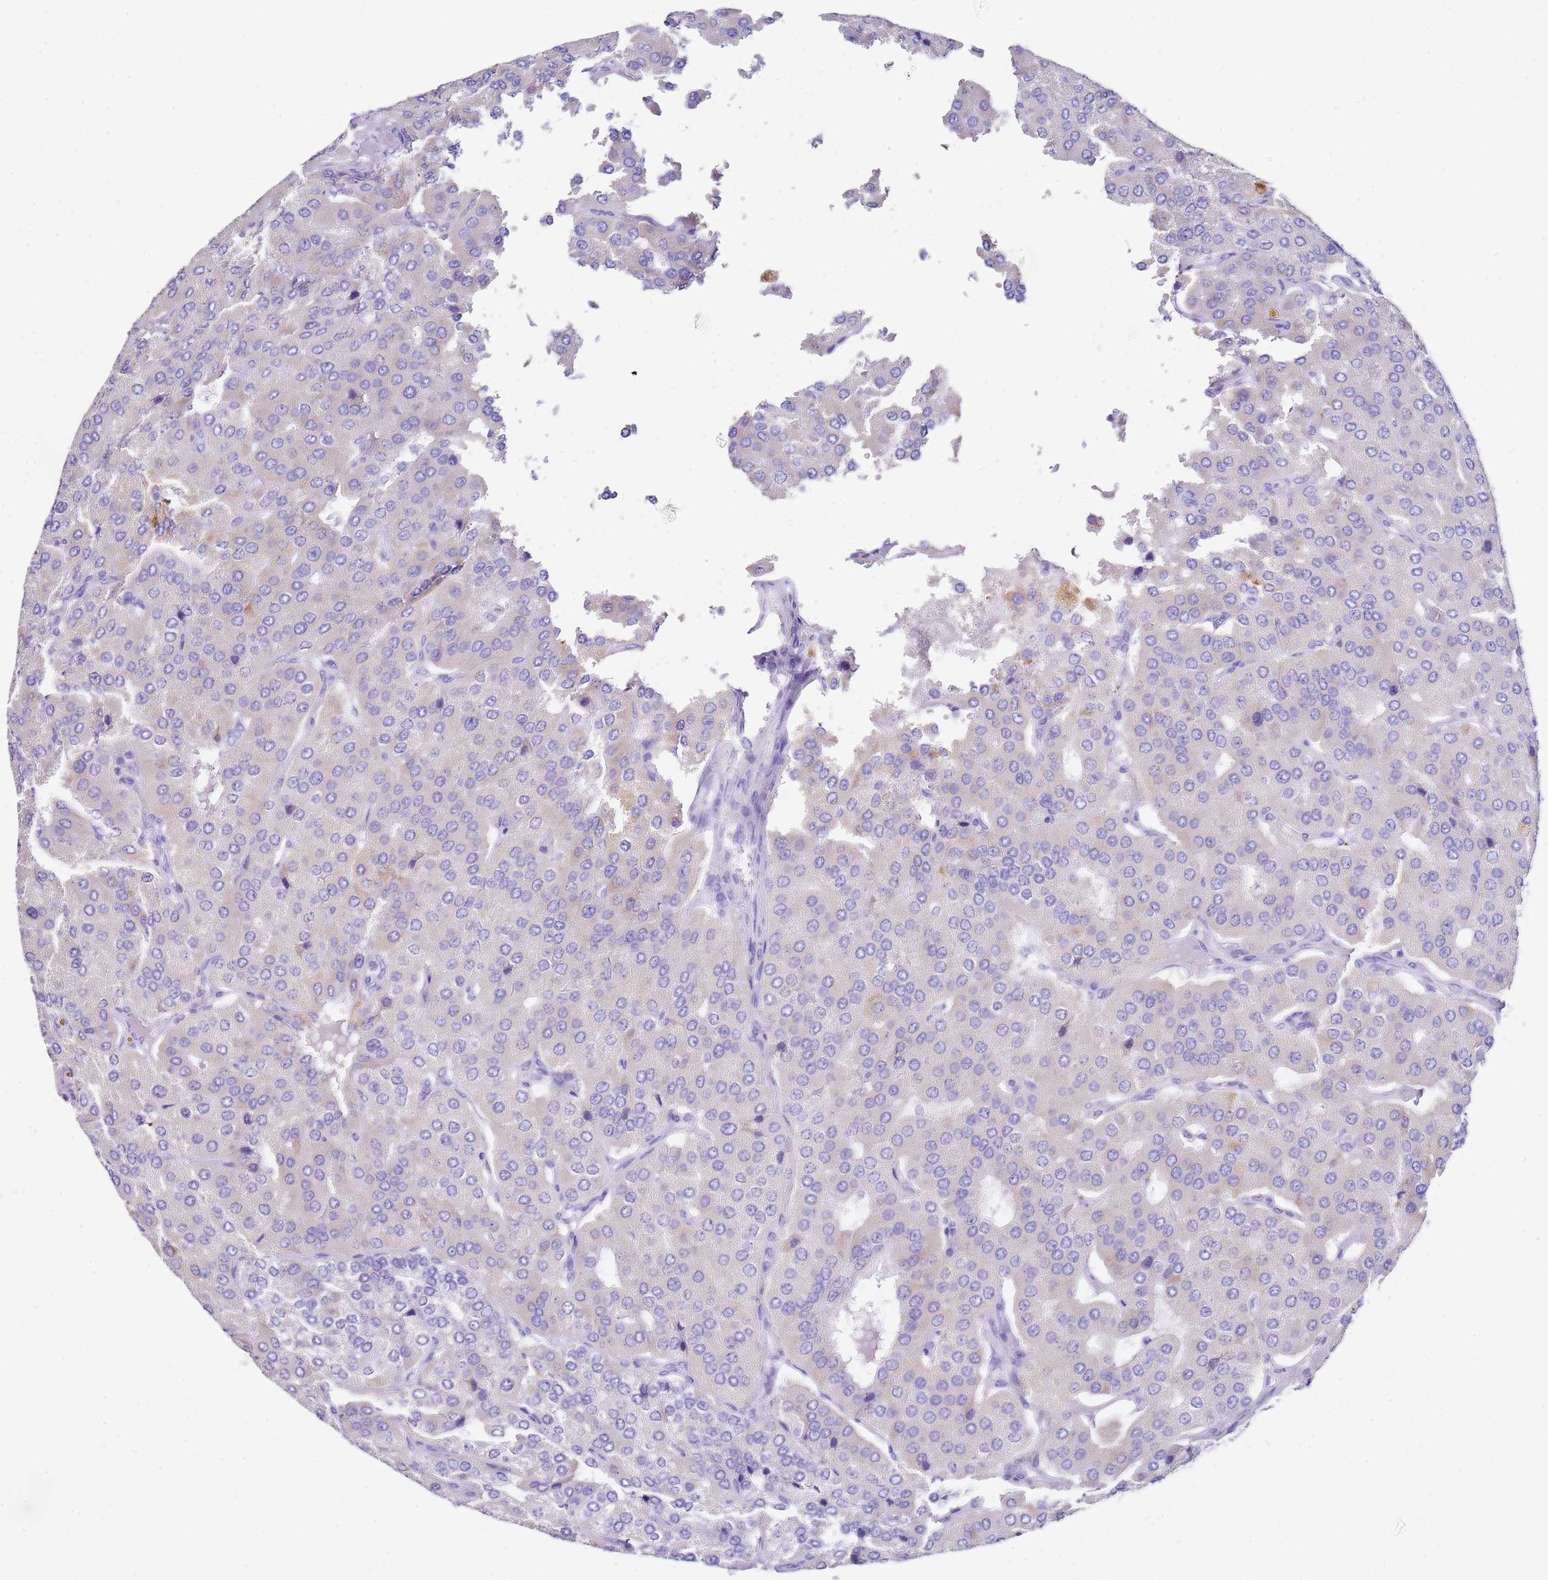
{"staining": {"intensity": "negative", "quantity": "none", "location": "none"}, "tissue": "parathyroid gland", "cell_type": "Glandular cells", "image_type": "normal", "snomed": [{"axis": "morphology", "description": "Normal tissue, NOS"}, {"axis": "morphology", "description": "Adenoma, NOS"}, {"axis": "topography", "description": "Parathyroid gland"}], "caption": "Glandular cells are negative for brown protein staining in benign parathyroid gland. (DAB (3,3'-diaminobenzidine) IHC visualized using brightfield microscopy, high magnification).", "gene": "PTBP2", "patient": {"sex": "female", "age": 86}}